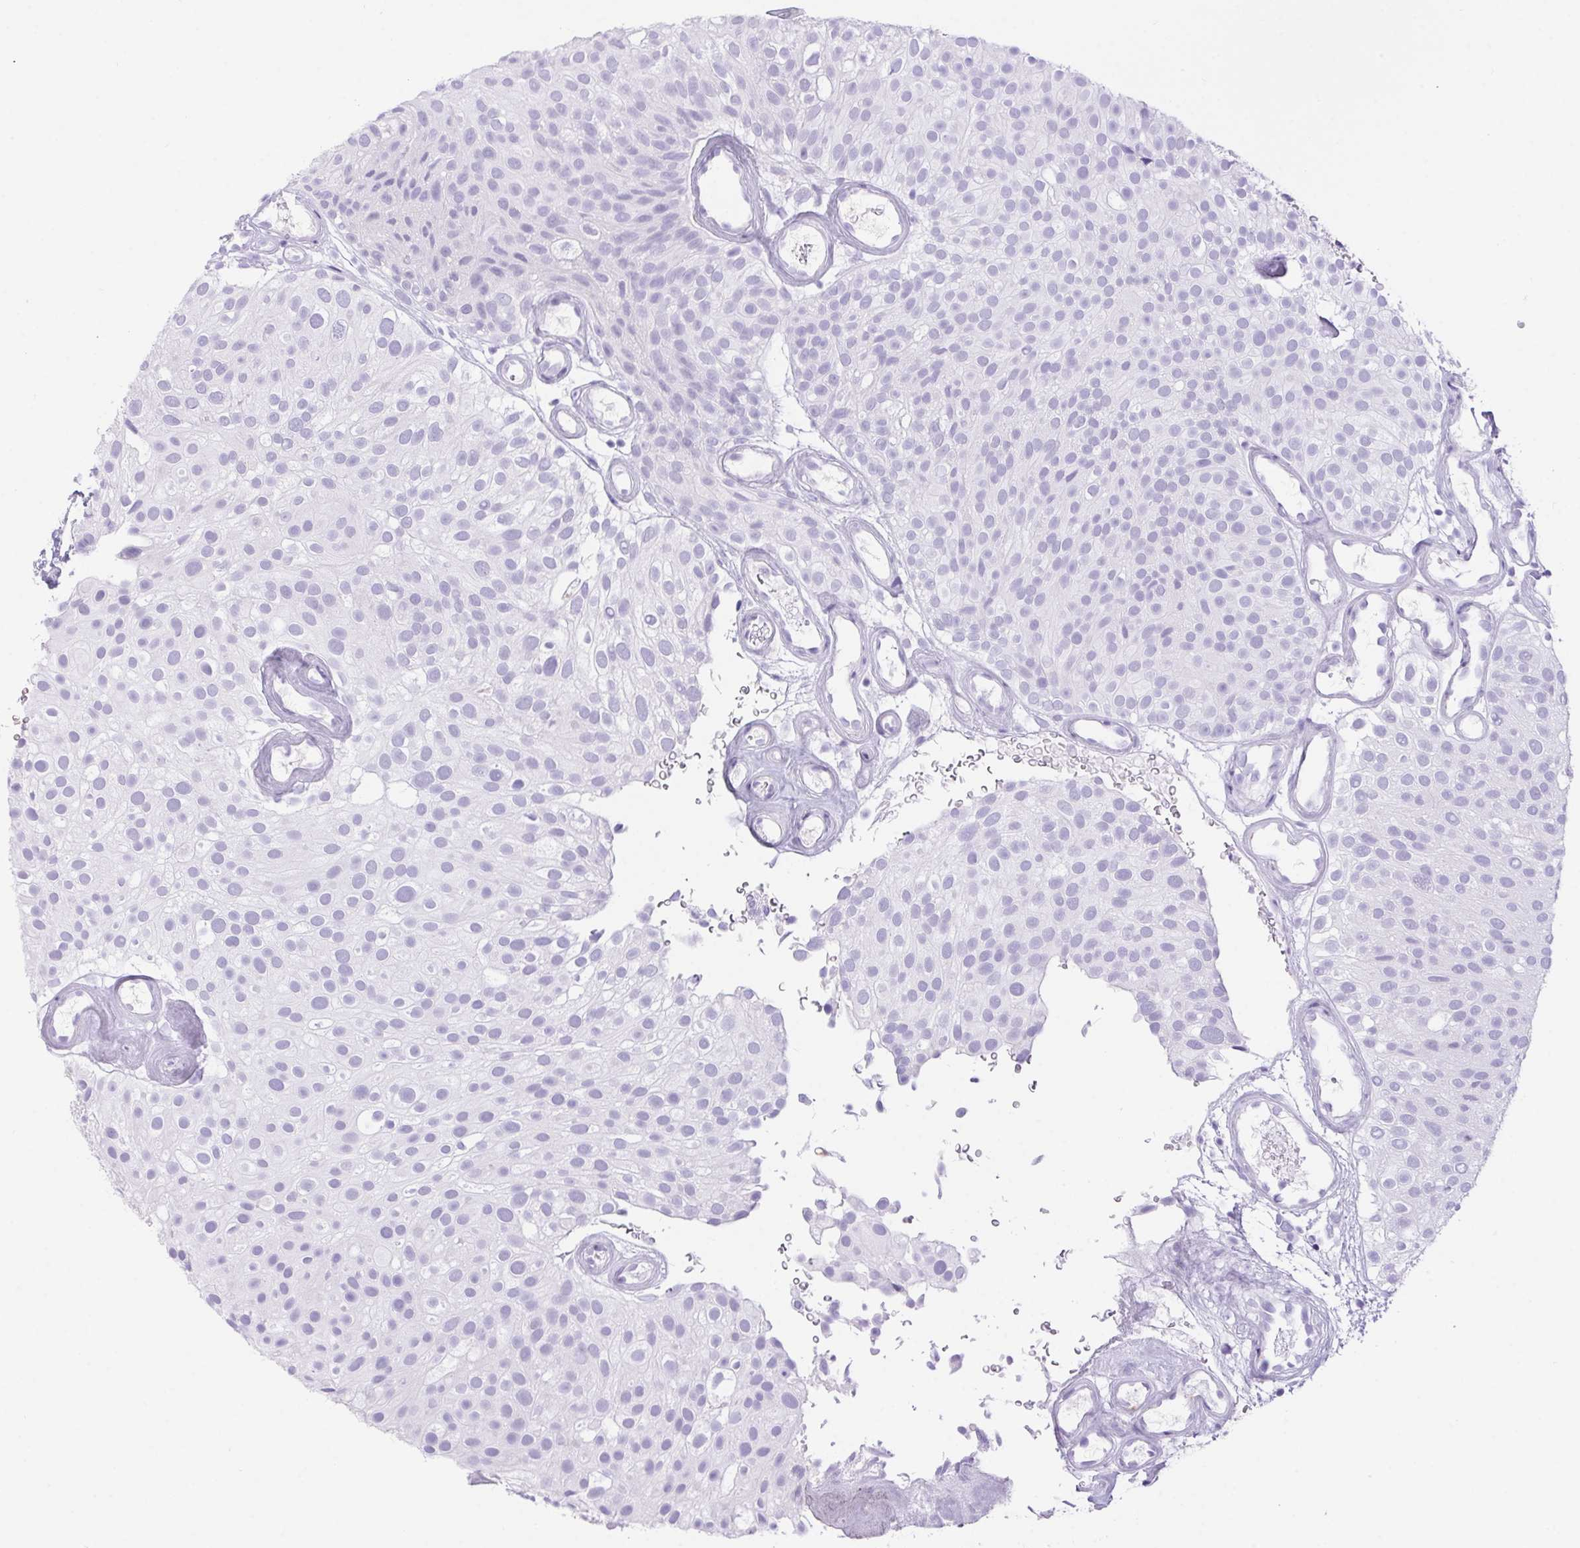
{"staining": {"intensity": "negative", "quantity": "none", "location": "none"}, "tissue": "urothelial cancer", "cell_type": "Tumor cells", "image_type": "cancer", "snomed": [{"axis": "morphology", "description": "Urothelial carcinoma, Low grade"}, {"axis": "topography", "description": "Urinary bladder"}], "caption": "Protein analysis of urothelial cancer displays no significant expression in tumor cells.", "gene": "ERP27", "patient": {"sex": "male", "age": 78}}